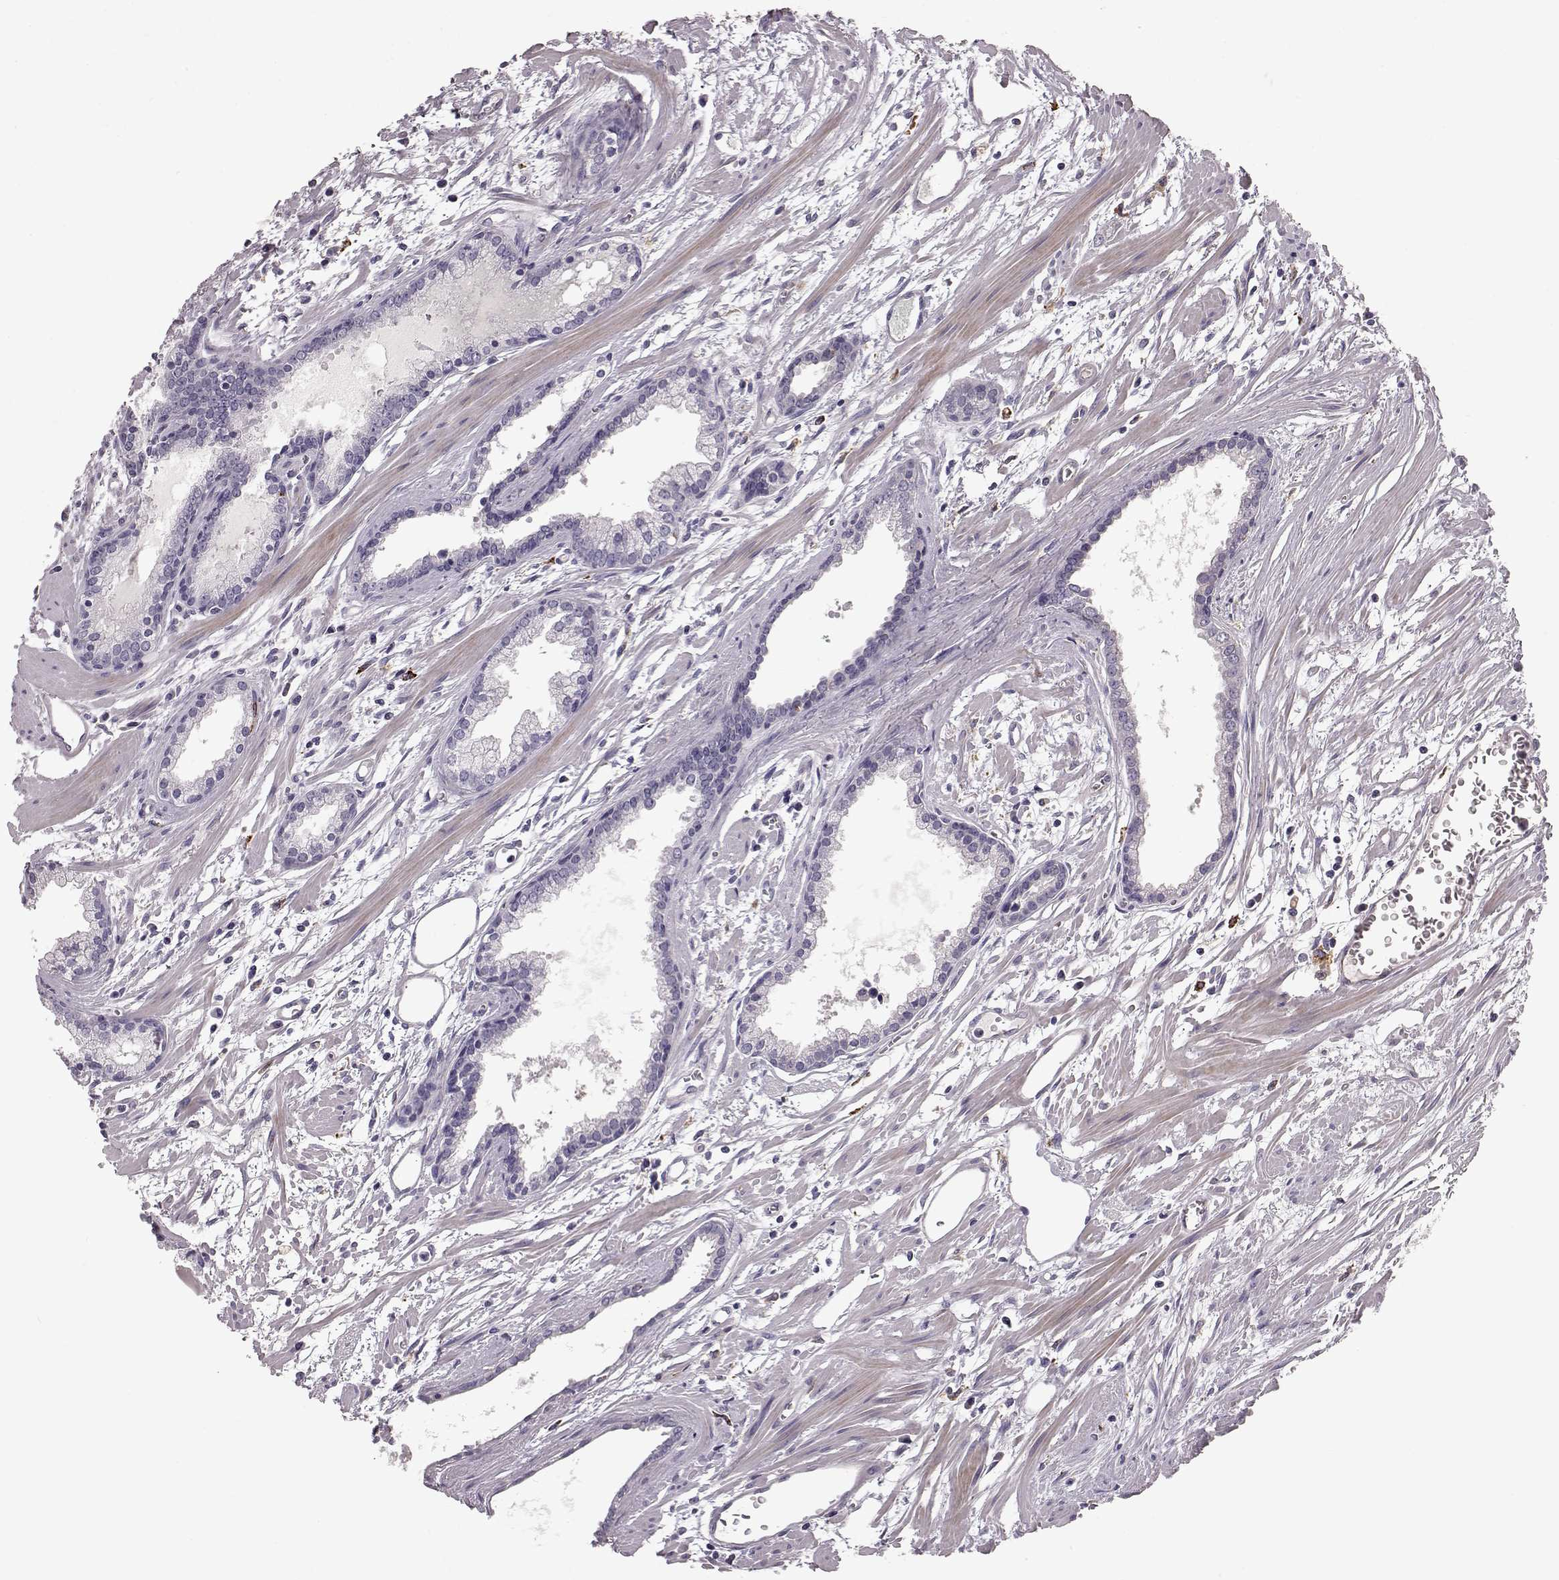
{"staining": {"intensity": "negative", "quantity": "none", "location": "none"}, "tissue": "prostate cancer", "cell_type": "Tumor cells", "image_type": "cancer", "snomed": [{"axis": "morphology", "description": "Adenocarcinoma, High grade"}, {"axis": "topography", "description": "Prostate"}], "caption": "IHC of prostate cancer demonstrates no expression in tumor cells.", "gene": "CCNF", "patient": {"sex": "male", "age": 68}}